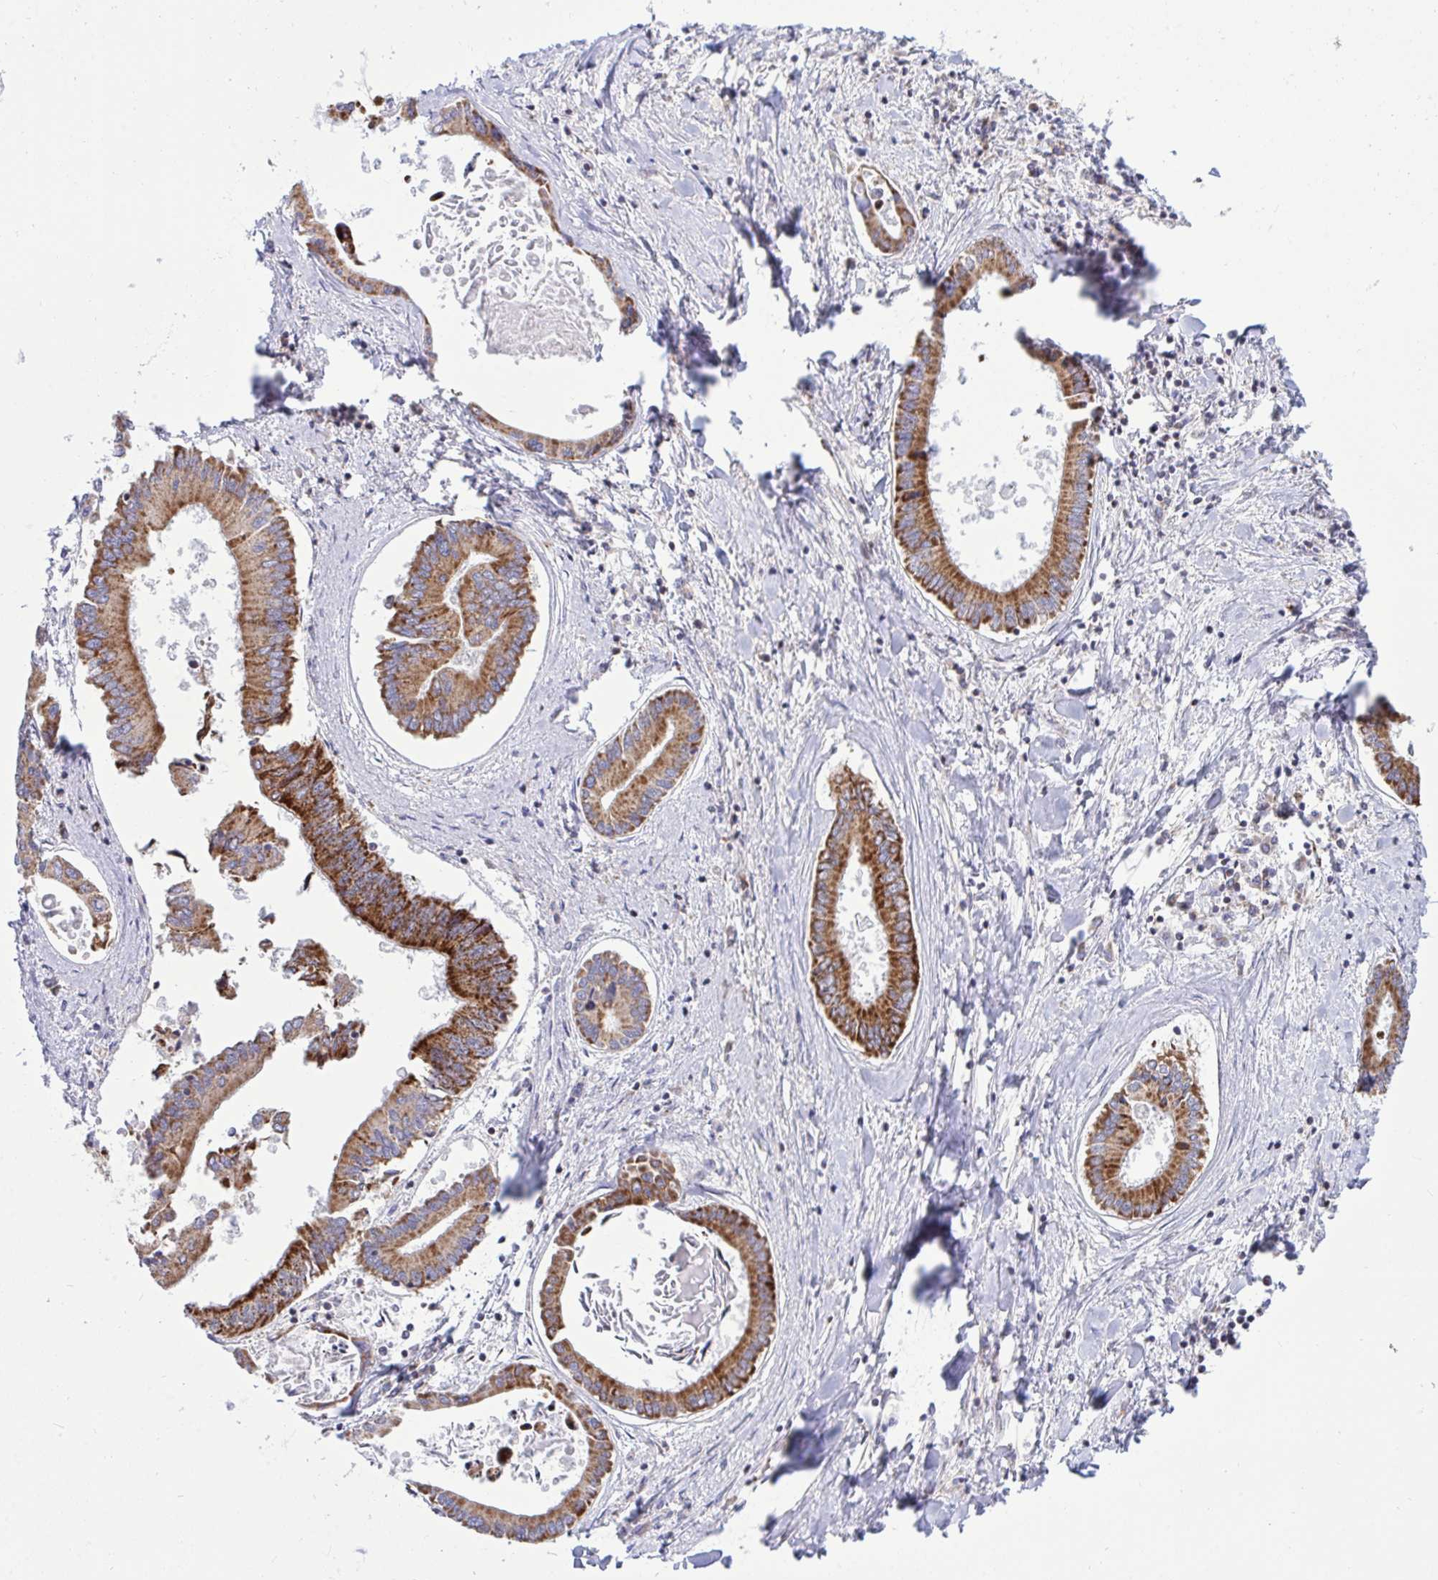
{"staining": {"intensity": "strong", "quantity": ">75%", "location": "cytoplasmic/membranous"}, "tissue": "liver cancer", "cell_type": "Tumor cells", "image_type": "cancer", "snomed": [{"axis": "morphology", "description": "Cholangiocarcinoma"}, {"axis": "topography", "description": "Liver"}], "caption": "Human cholangiocarcinoma (liver) stained for a protein (brown) exhibits strong cytoplasmic/membranous positive staining in approximately >75% of tumor cells.", "gene": "HSPE1", "patient": {"sex": "male", "age": 66}}